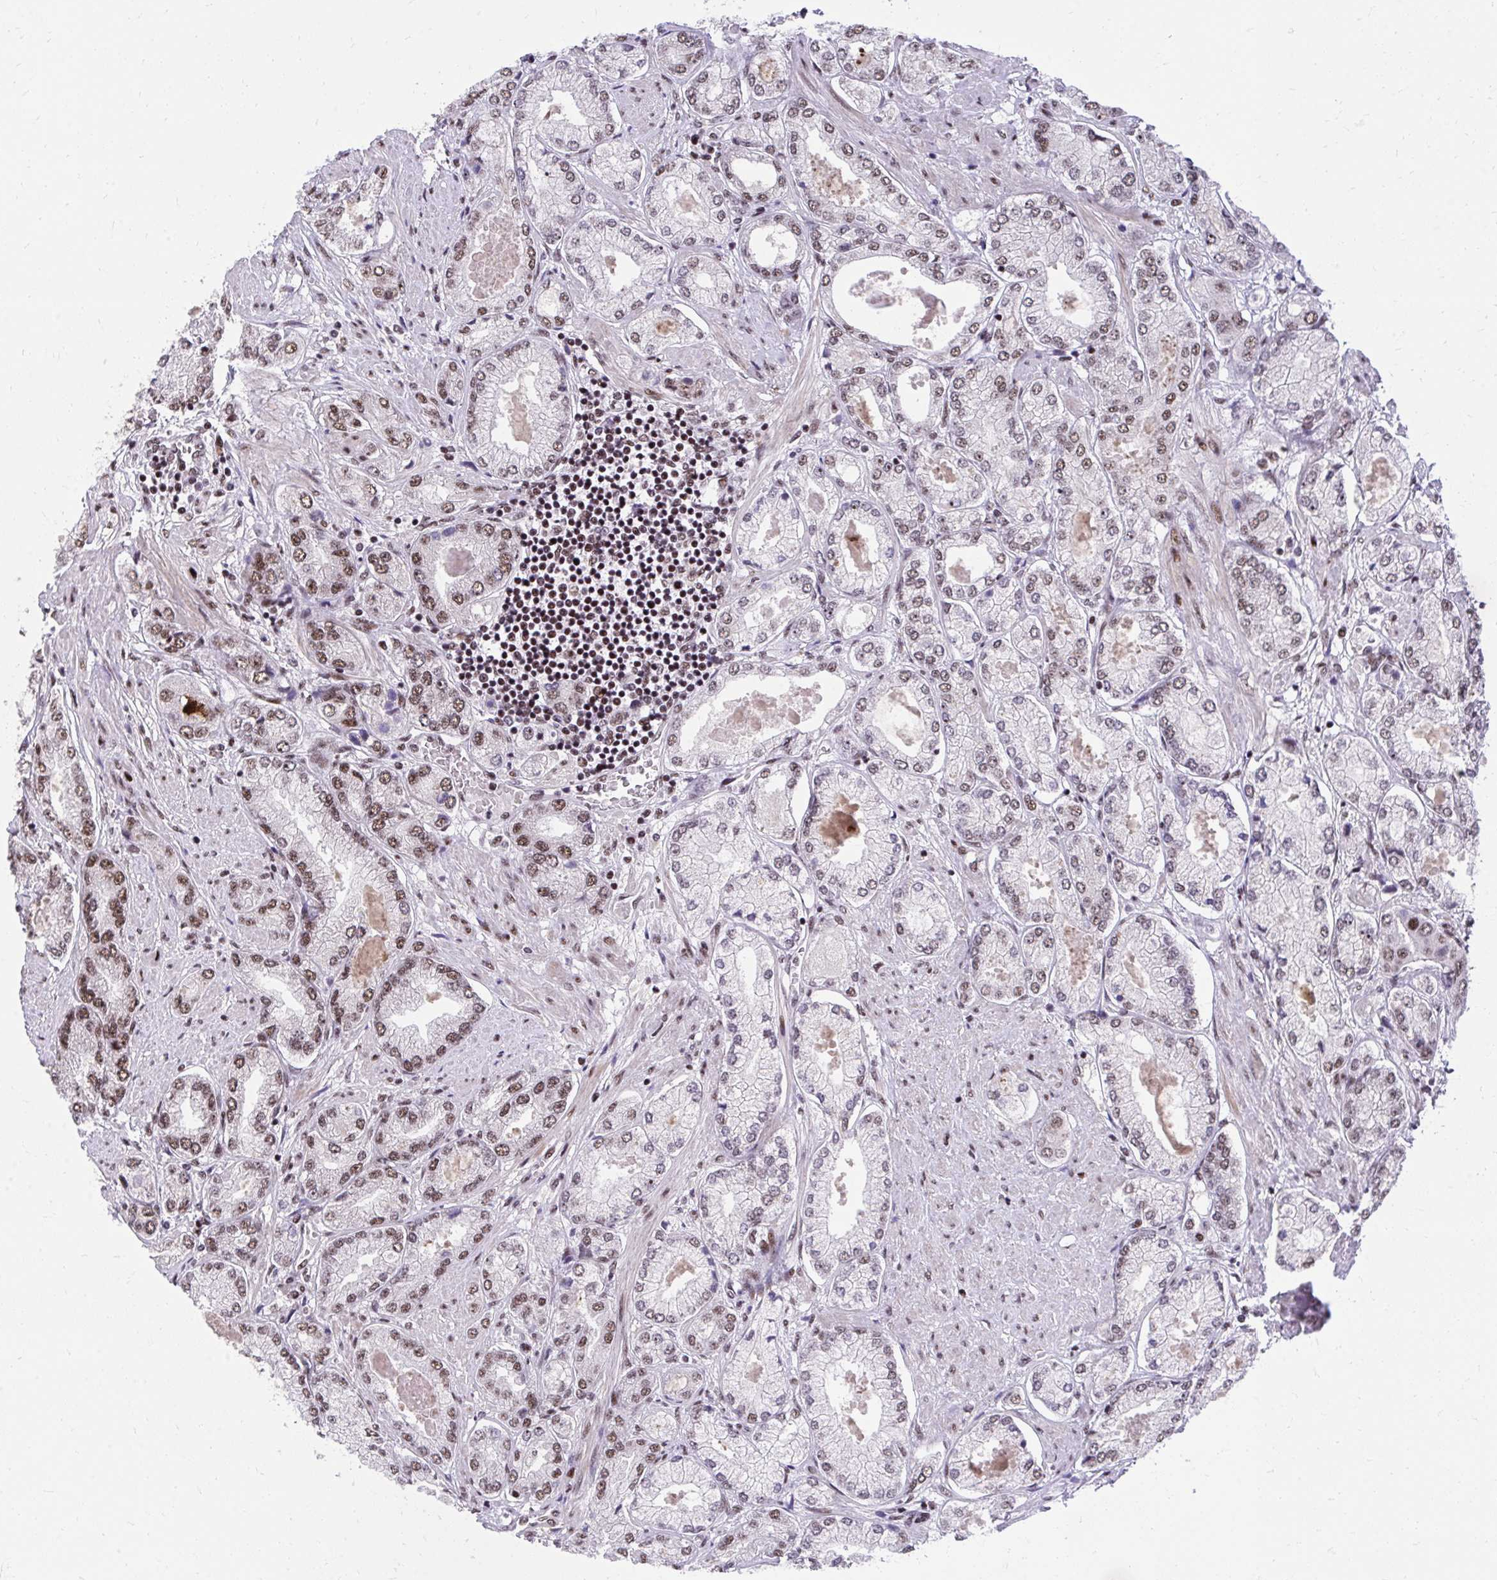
{"staining": {"intensity": "moderate", "quantity": ">75%", "location": "nuclear"}, "tissue": "prostate cancer", "cell_type": "Tumor cells", "image_type": "cancer", "snomed": [{"axis": "morphology", "description": "Adenocarcinoma, High grade"}, {"axis": "topography", "description": "Prostate"}], "caption": "This is a histology image of IHC staining of prostate adenocarcinoma (high-grade), which shows moderate positivity in the nuclear of tumor cells.", "gene": "SYNE4", "patient": {"sex": "male", "age": 68}}